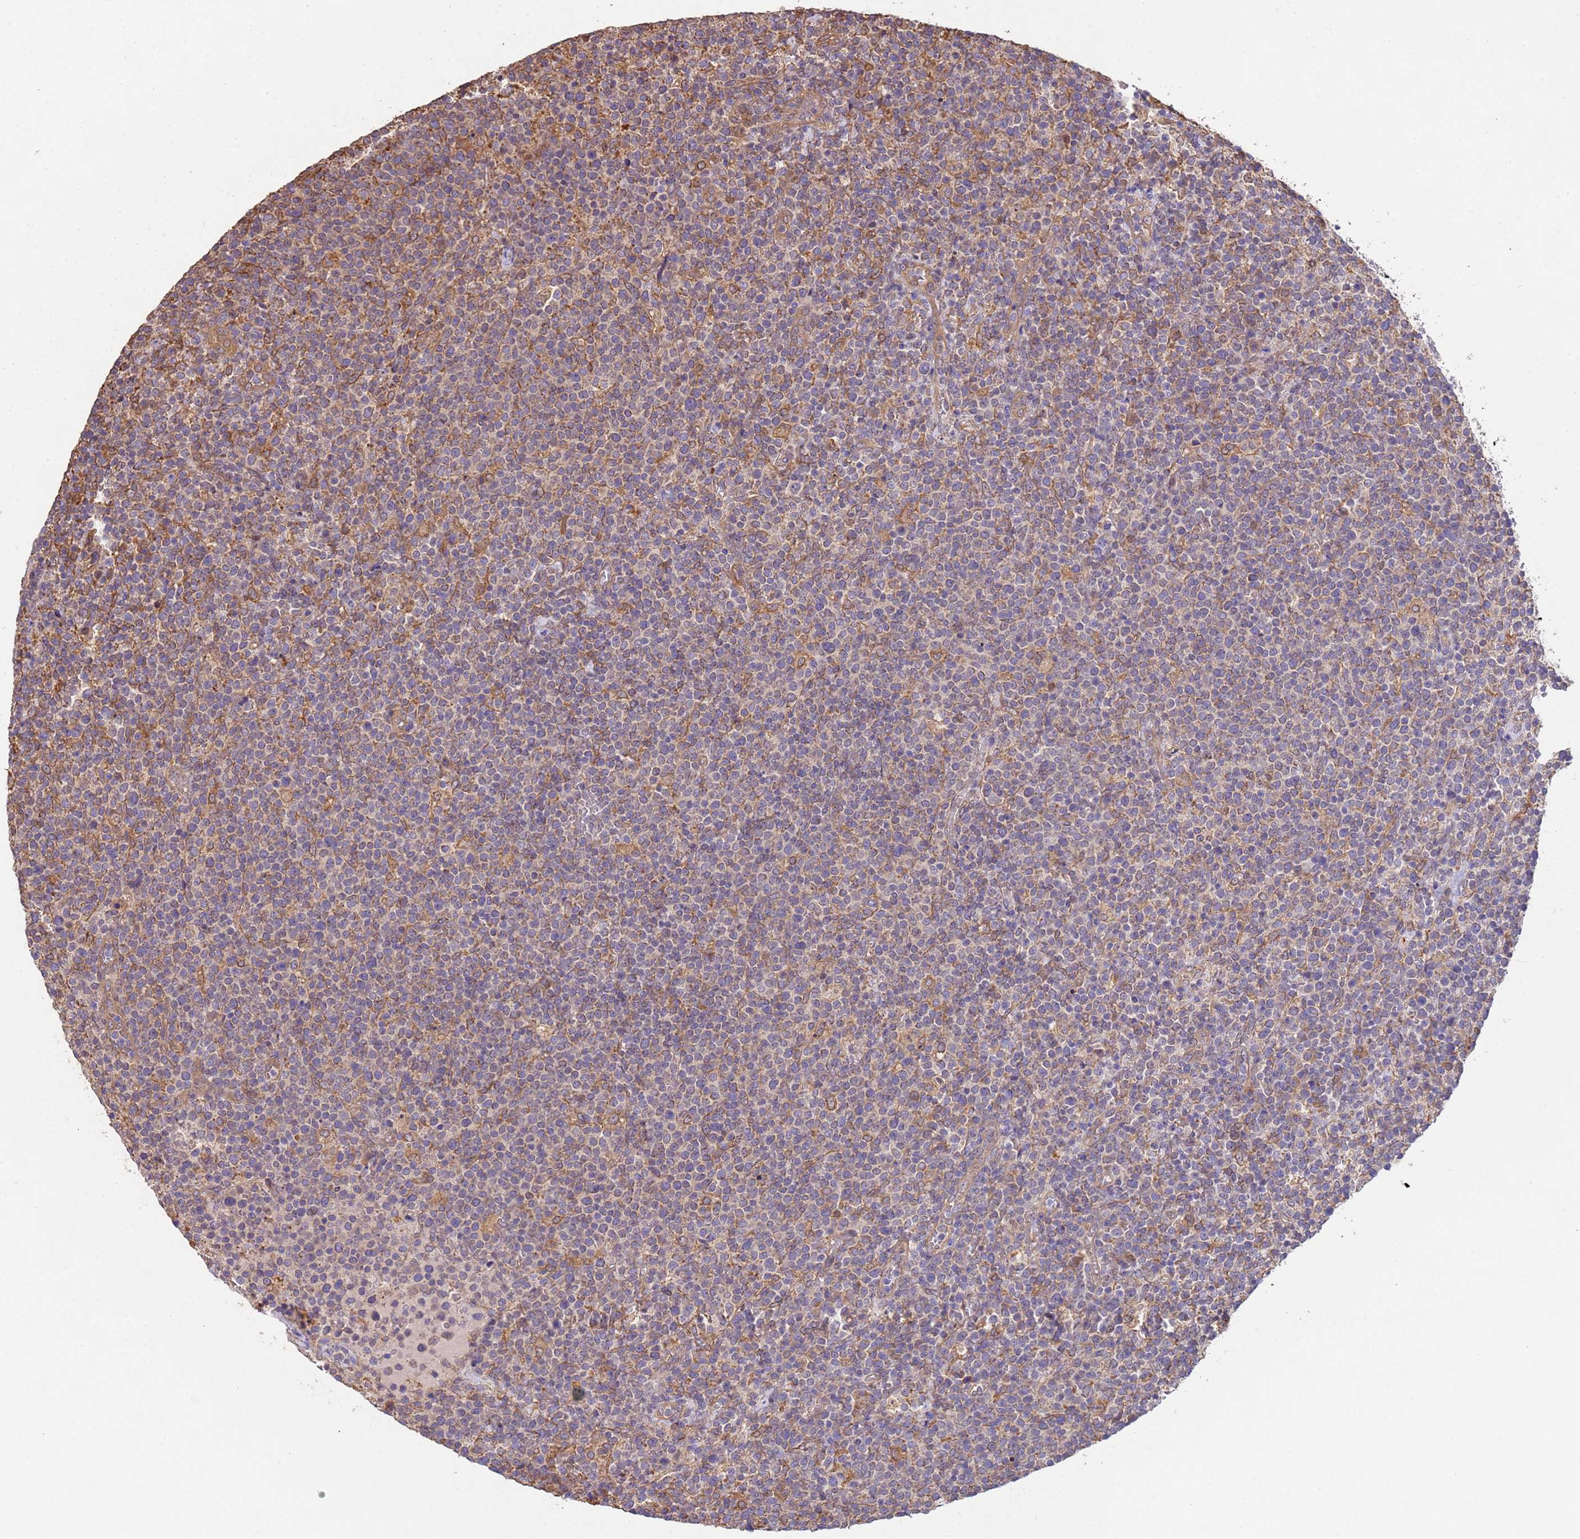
{"staining": {"intensity": "weak", "quantity": "25%-75%", "location": "cytoplasmic/membranous"}, "tissue": "lymphoma", "cell_type": "Tumor cells", "image_type": "cancer", "snomed": [{"axis": "morphology", "description": "Malignant lymphoma, non-Hodgkin's type, High grade"}, {"axis": "topography", "description": "Lymph node"}], "caption": "Human malignant lymphoma, non-Hodgkin's type (high-grade) stained for a protein (brown) exhibits weak cytoplasmic/membranous positive staining in about 25%-75% of tumor cells.", "gene": "NPHP1", "patient": {"sex": "male", "age": 61}}